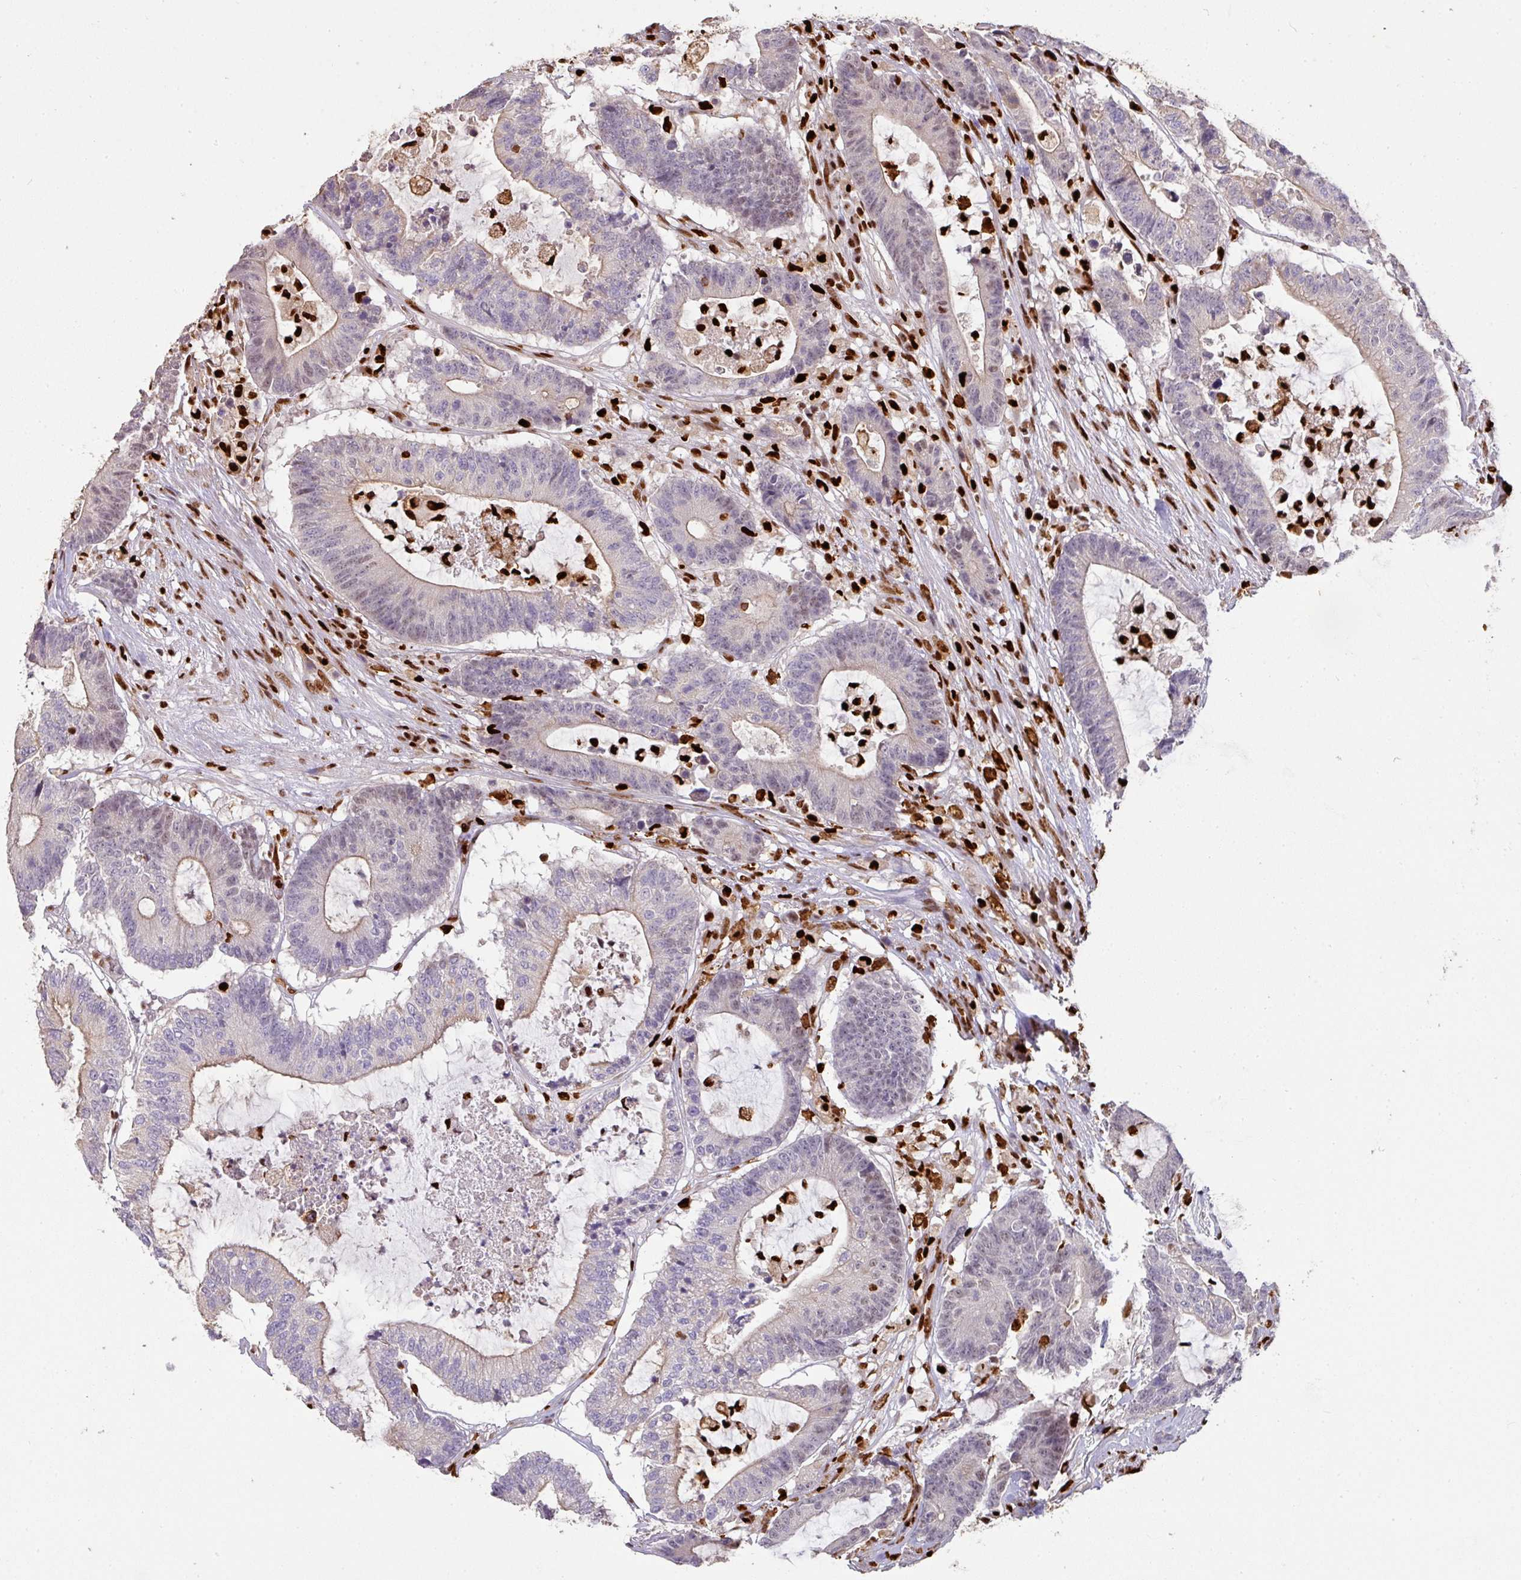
{"staining": {"intensity": "weak", "quantity": "<25%", "location": "cytoplasmic/membranous"}, "tissue": "colorectal cancer", "cell_type": "Tumor cells", "image_type": "cancer", "snomed": [{"axis": "morphology", "description": "Adenocarcinoma, NOS"}, {"axis": "topography", "description": "Colon"}], "caption": "Tumor cells show no significant protein expression in colorectal adenocarcinoma.", "gene": "SAMHD1", "patient": {"sex": "female", "age": 84}}